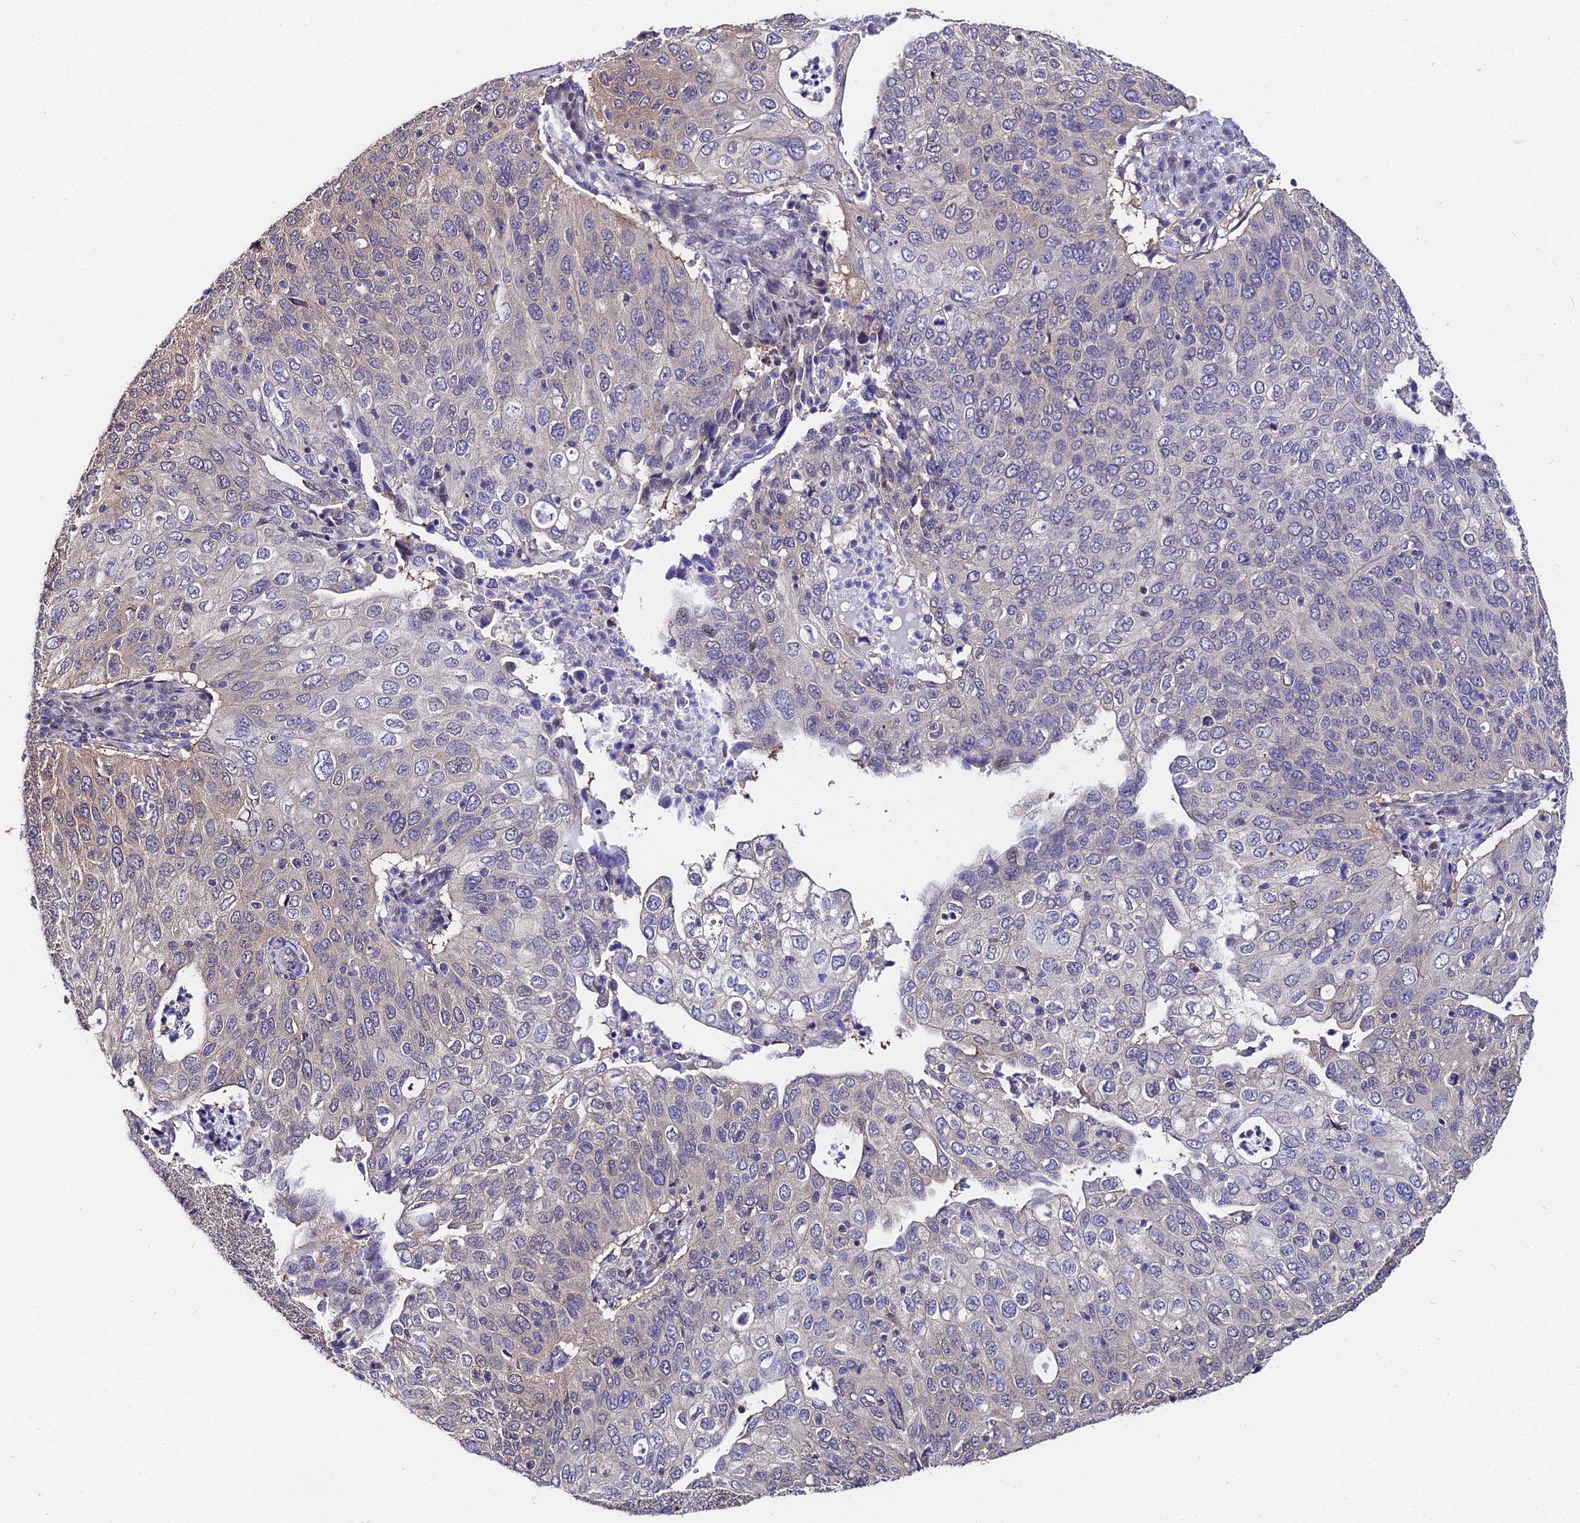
{"staining": {"intensity": "weak", "quantity": "<25%", "location": "cytoplasmic/membranous"}, "tissue": "cervical cancer", "cell_type": "Tumor cells", "image_type": "cancer", "snomed": [{"axis": "morphology", "description": "Squamous cell carcinoma, NOS"}, {"axis": "topography", "description": "Cervix"}], "caption": "This is an IHC histopathology image of cervical cancer. There is no positivity in tumor cells.", "gene": "INPP4A", "patient": {"sex": "female", "age": 36}}